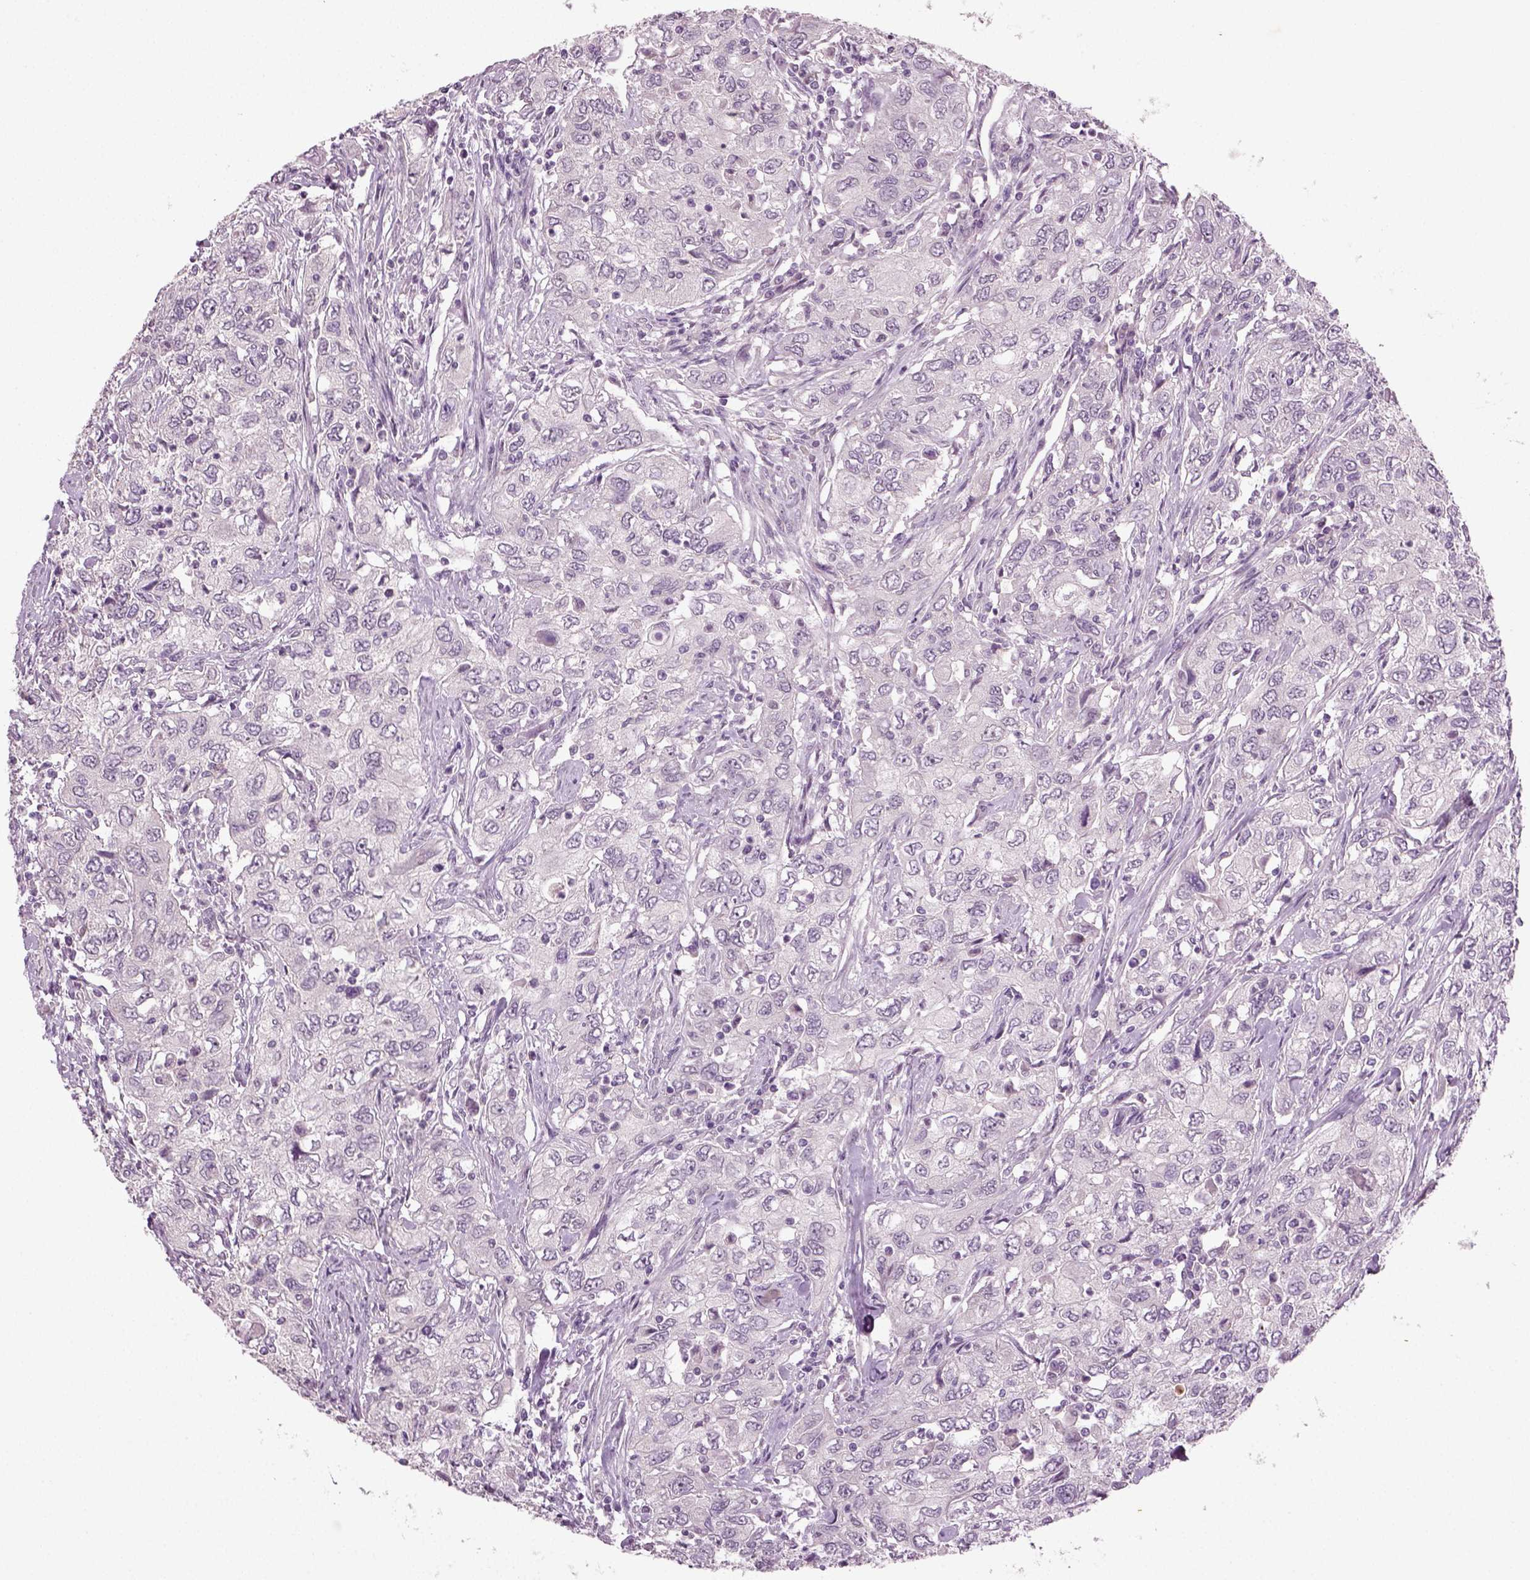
{"staining": {"intensity": "negative", "quantity": "none", "location": "none"}, "tissue": "urothelial cancer", "cell_type": "Tumor cells", "image_type": "cancer", "snomed": [{"axis": "morphology", "description": "Urothelial carcinoma, High grade"}, {"axis": "topography", "description": "Urinary bladder"}], "caption": "IHC histopathology image of high-grade urothelial carcinoma stained for a protein (brown), which exhibits no staining in tumor cells. (DAB (3,3'-diaminobenzidine) immunohistochemistry visualized using brightfield microscopy, high magnification).", "gene": "SYNGAP1", "patient": {"sex": "male", "age": 76}}